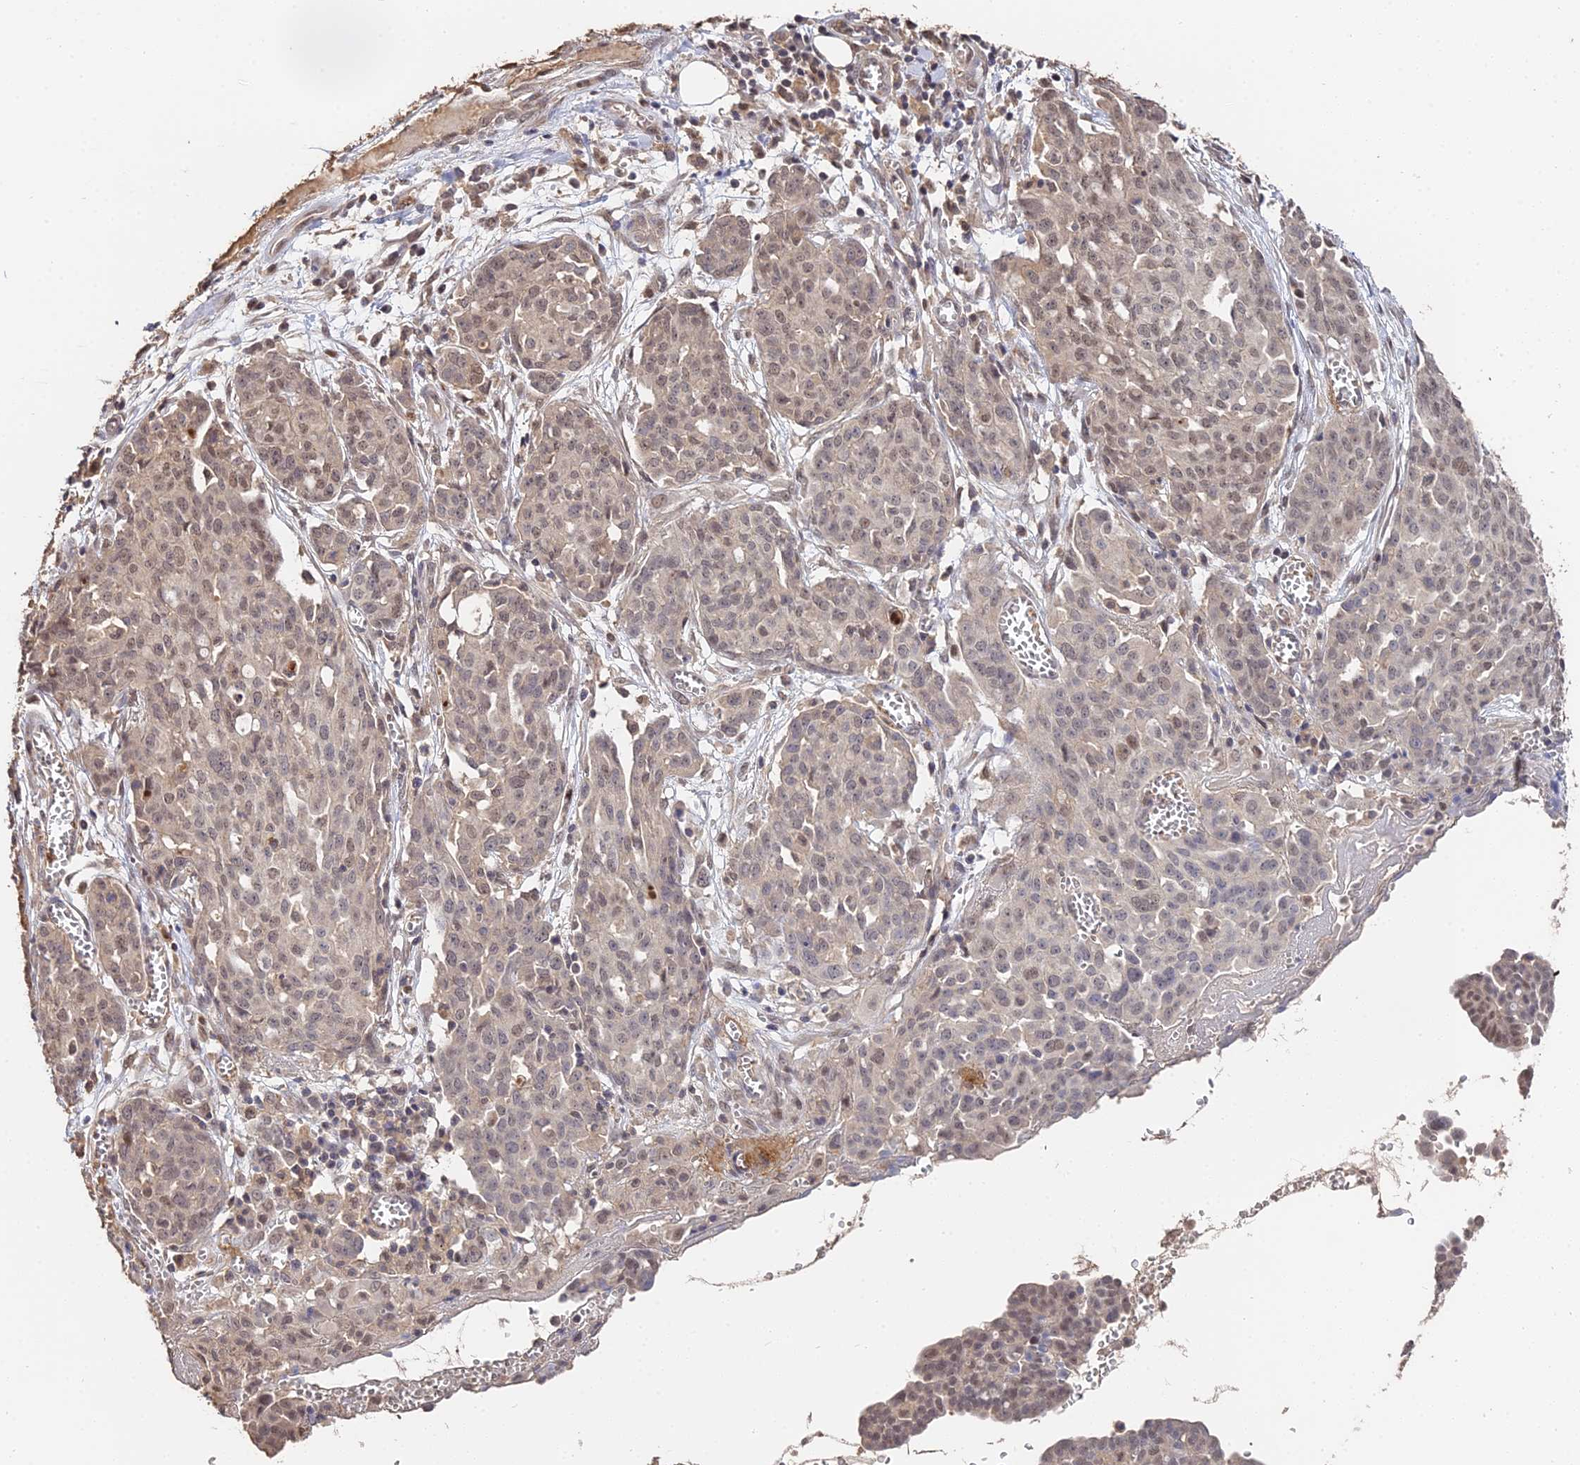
{"staining": {"intensity": "weak", "quantity": ">75%", "location": "nuclear"}, "tissue": "ovarian cancer", "cell_type": "Tumor cells", "image_type": "cancer", "snomed": [{"axis": "morphology", "description": "Cystadenocarcinoma, serous, NOS"}, {"axis": "topography", "description": "Soft tissue"}, {"axis": "topography", "description": "Ovary"}], "caption": "The immunohistochemical stain shows weak nuclear expression in tumor cells of serous cystadenocarcinoma (ovarian) tissue. The protein of interest is shown in brown color, while the nuclei are stained blue.", "gene": "LSM5", "patient": {"sex": "female", "age": 57}}